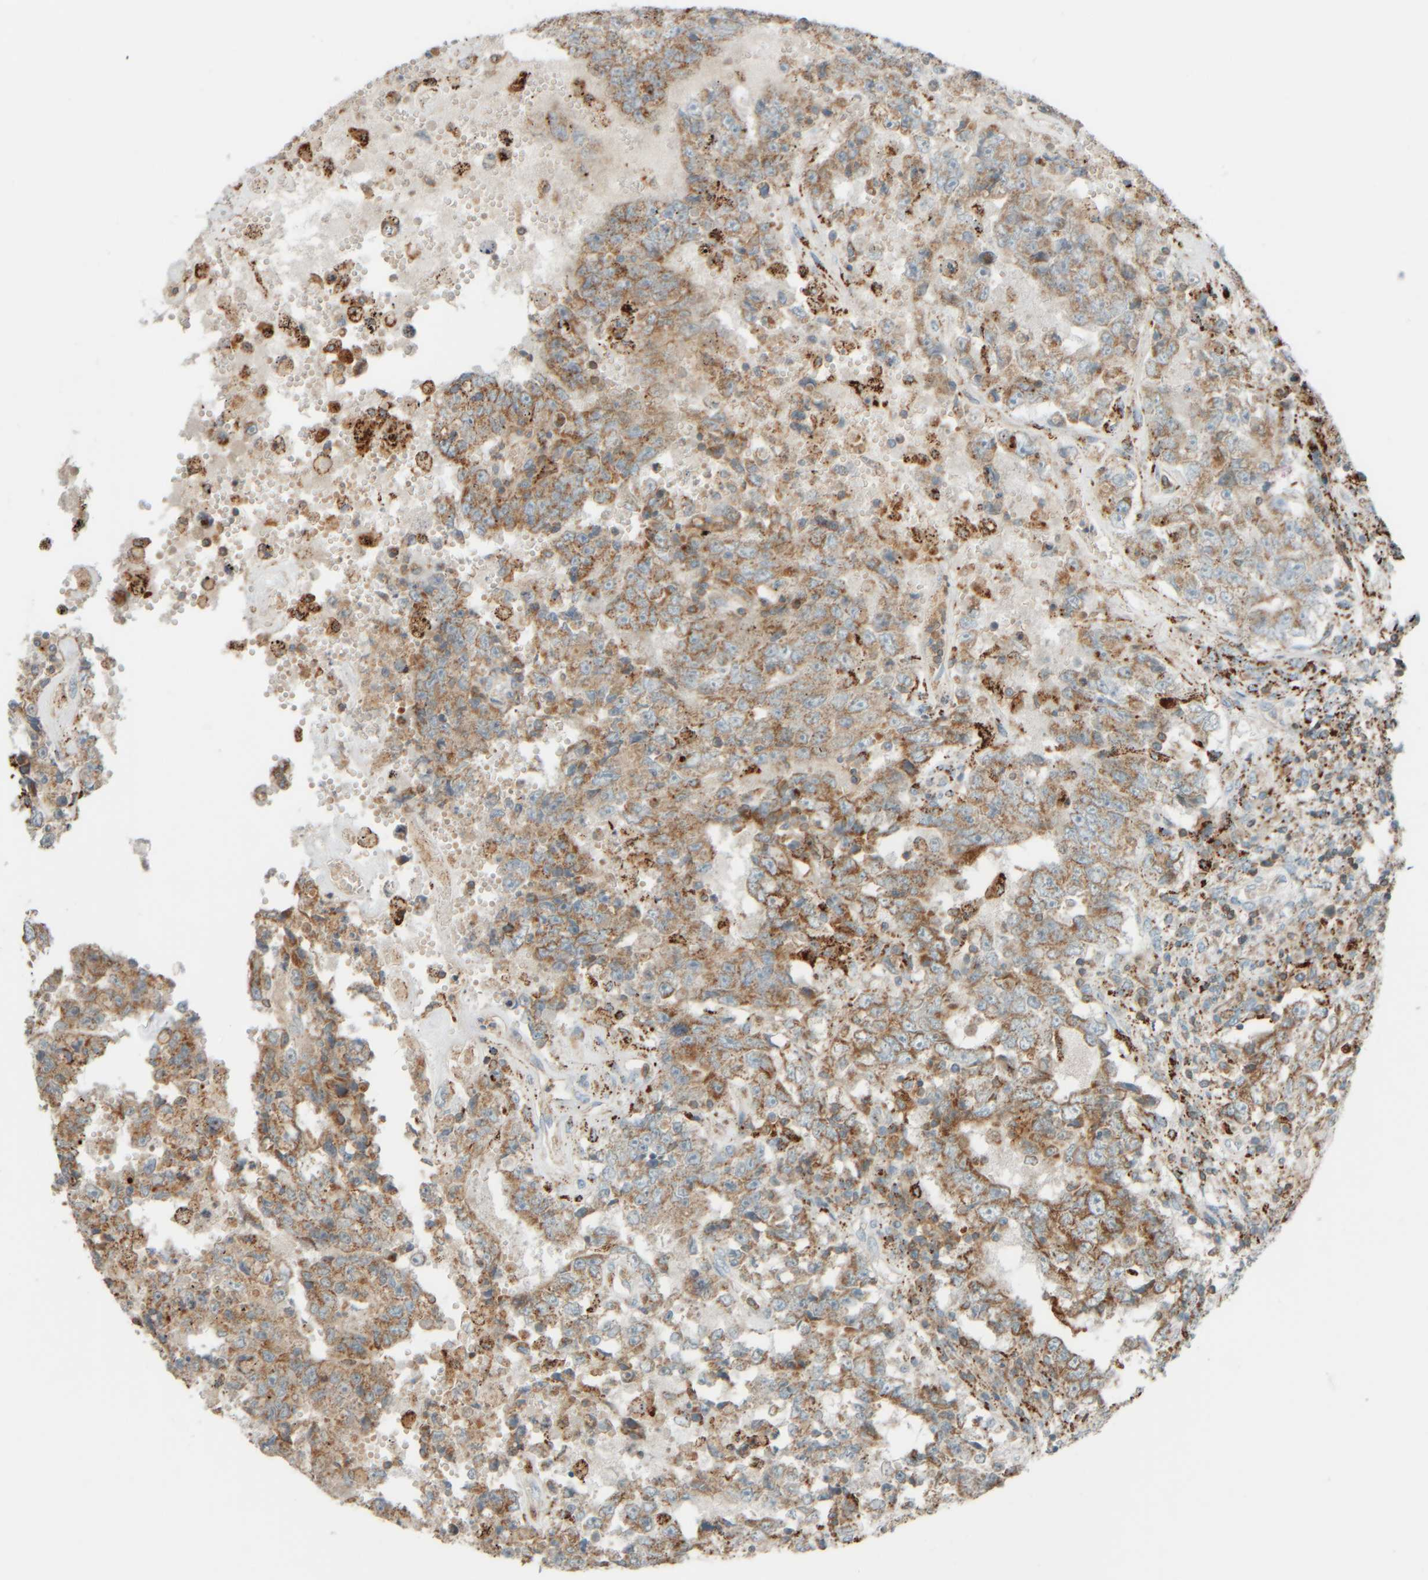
{"staining": {"intensity": "moderate", "quantity": ">75%", "location": "cytoplasmic/membranous"}, "tissue": "testis cancer", "cell_type": "Tumor cells", "image_type": "cancer", "snomed": [{"axis": "morphology", "description": "Carcinoma, Embryonal, NOS"}, {"axis": "topography", "description": "Testis"}], "caption": "A brown stain labels moderate cytoplasmic/membranous positivity of a protein in human embryonal carcinoma (testis) tumor cells.", "gene": "SPAG5", "patient": {"sex": "male", "age": 26}}